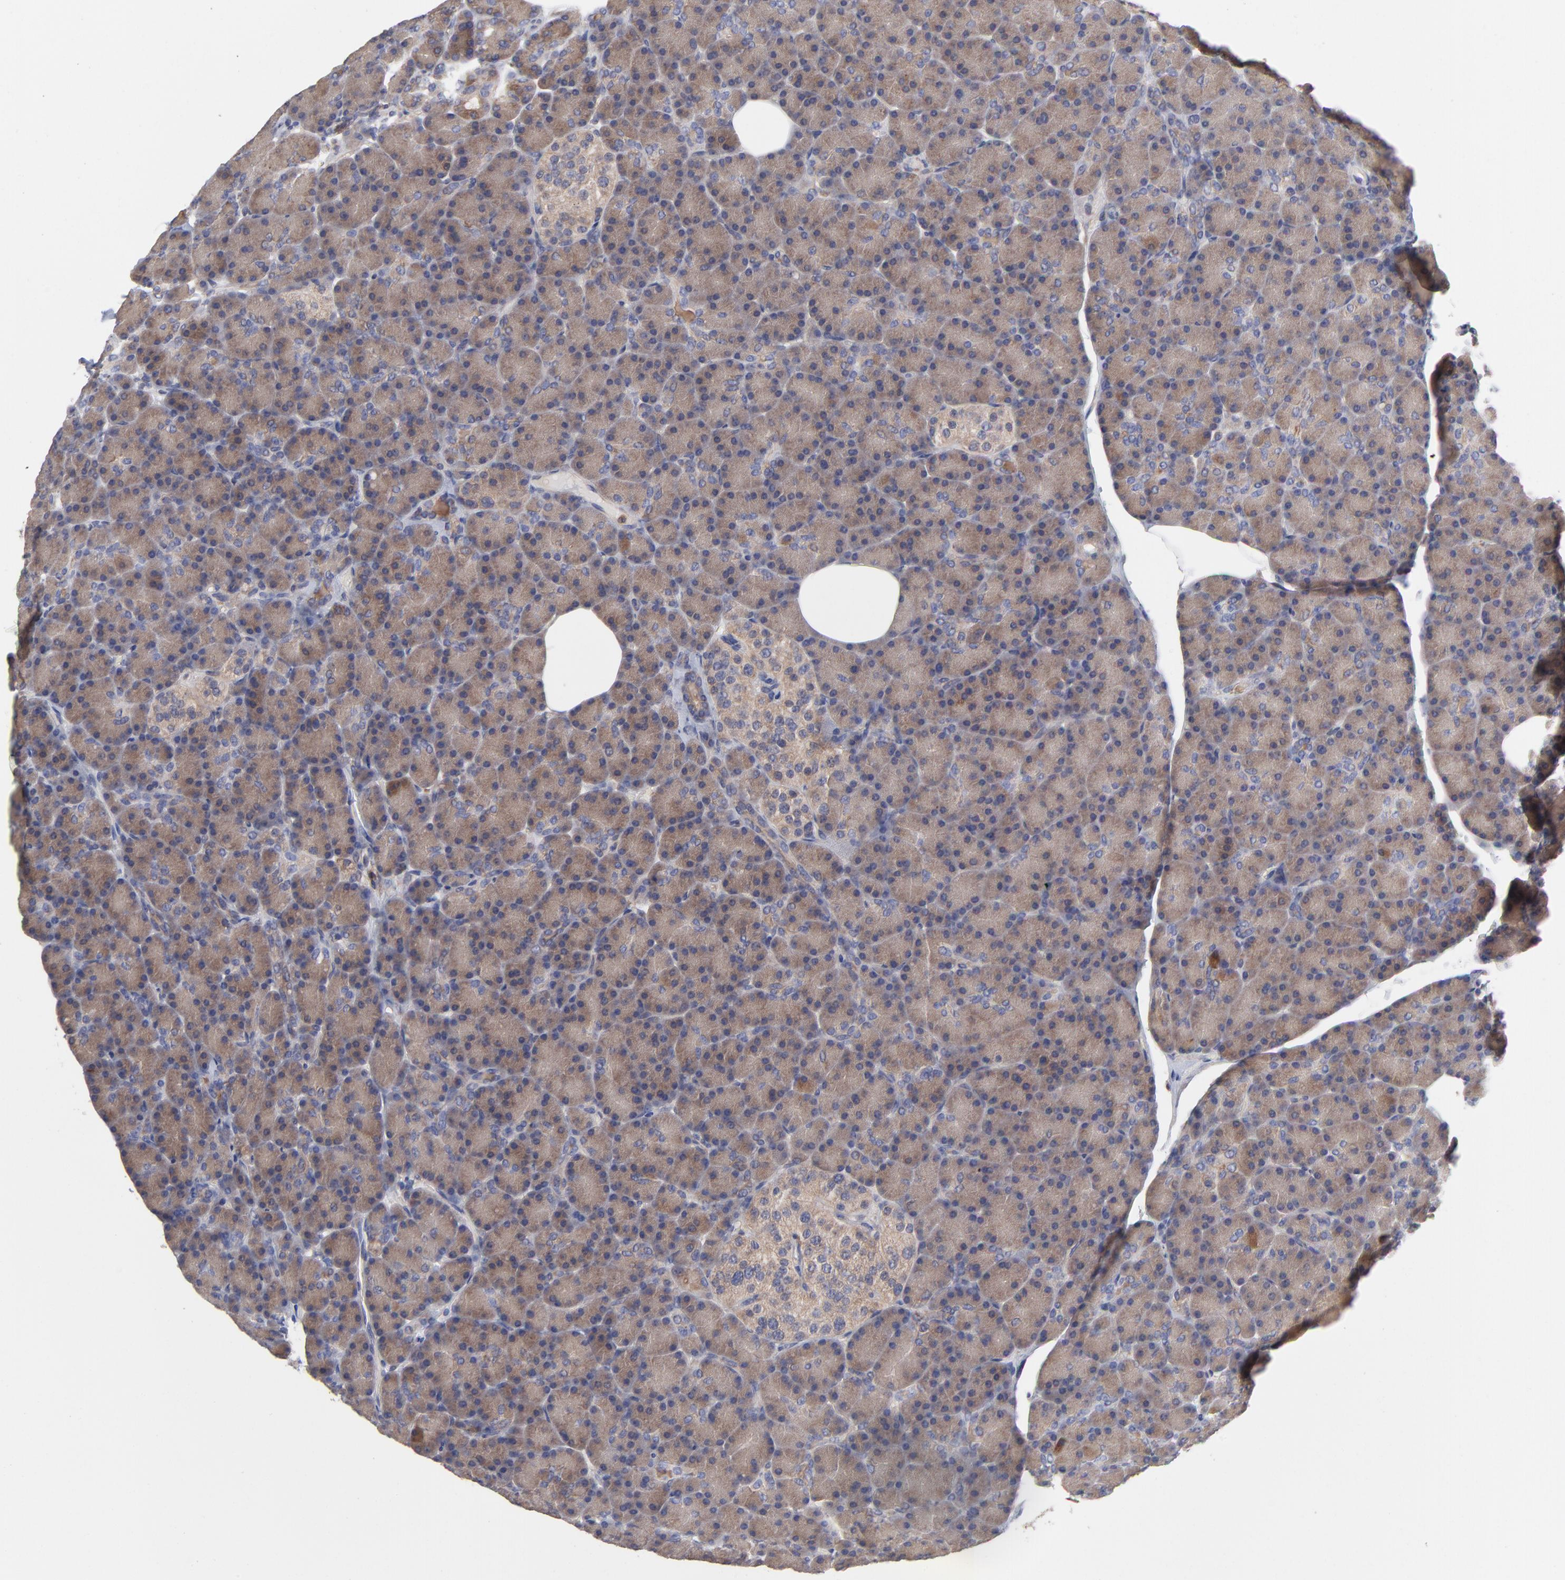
{"staining": {"intensity": "weak", "quantity": ">75%", "location": "cytoplasmic/membranous"}, "tissue": "pancreas", "cell_type": "Exocrine glandular cells", "image_type": "normal", "snomed": [{"axis": "morphology", "description": "Normal tissue, NOS"}, {"axis": "topography", "description": "Pancreas"}], "caption": "This is a histology image of immunohistochemistry staining of benign pancreas, which shows weak expression in the cytoplasmic/membranous of exocrine glandular cells.", "gene": "NFKBIA", "patient": {"sex": "female", "age": 43}}